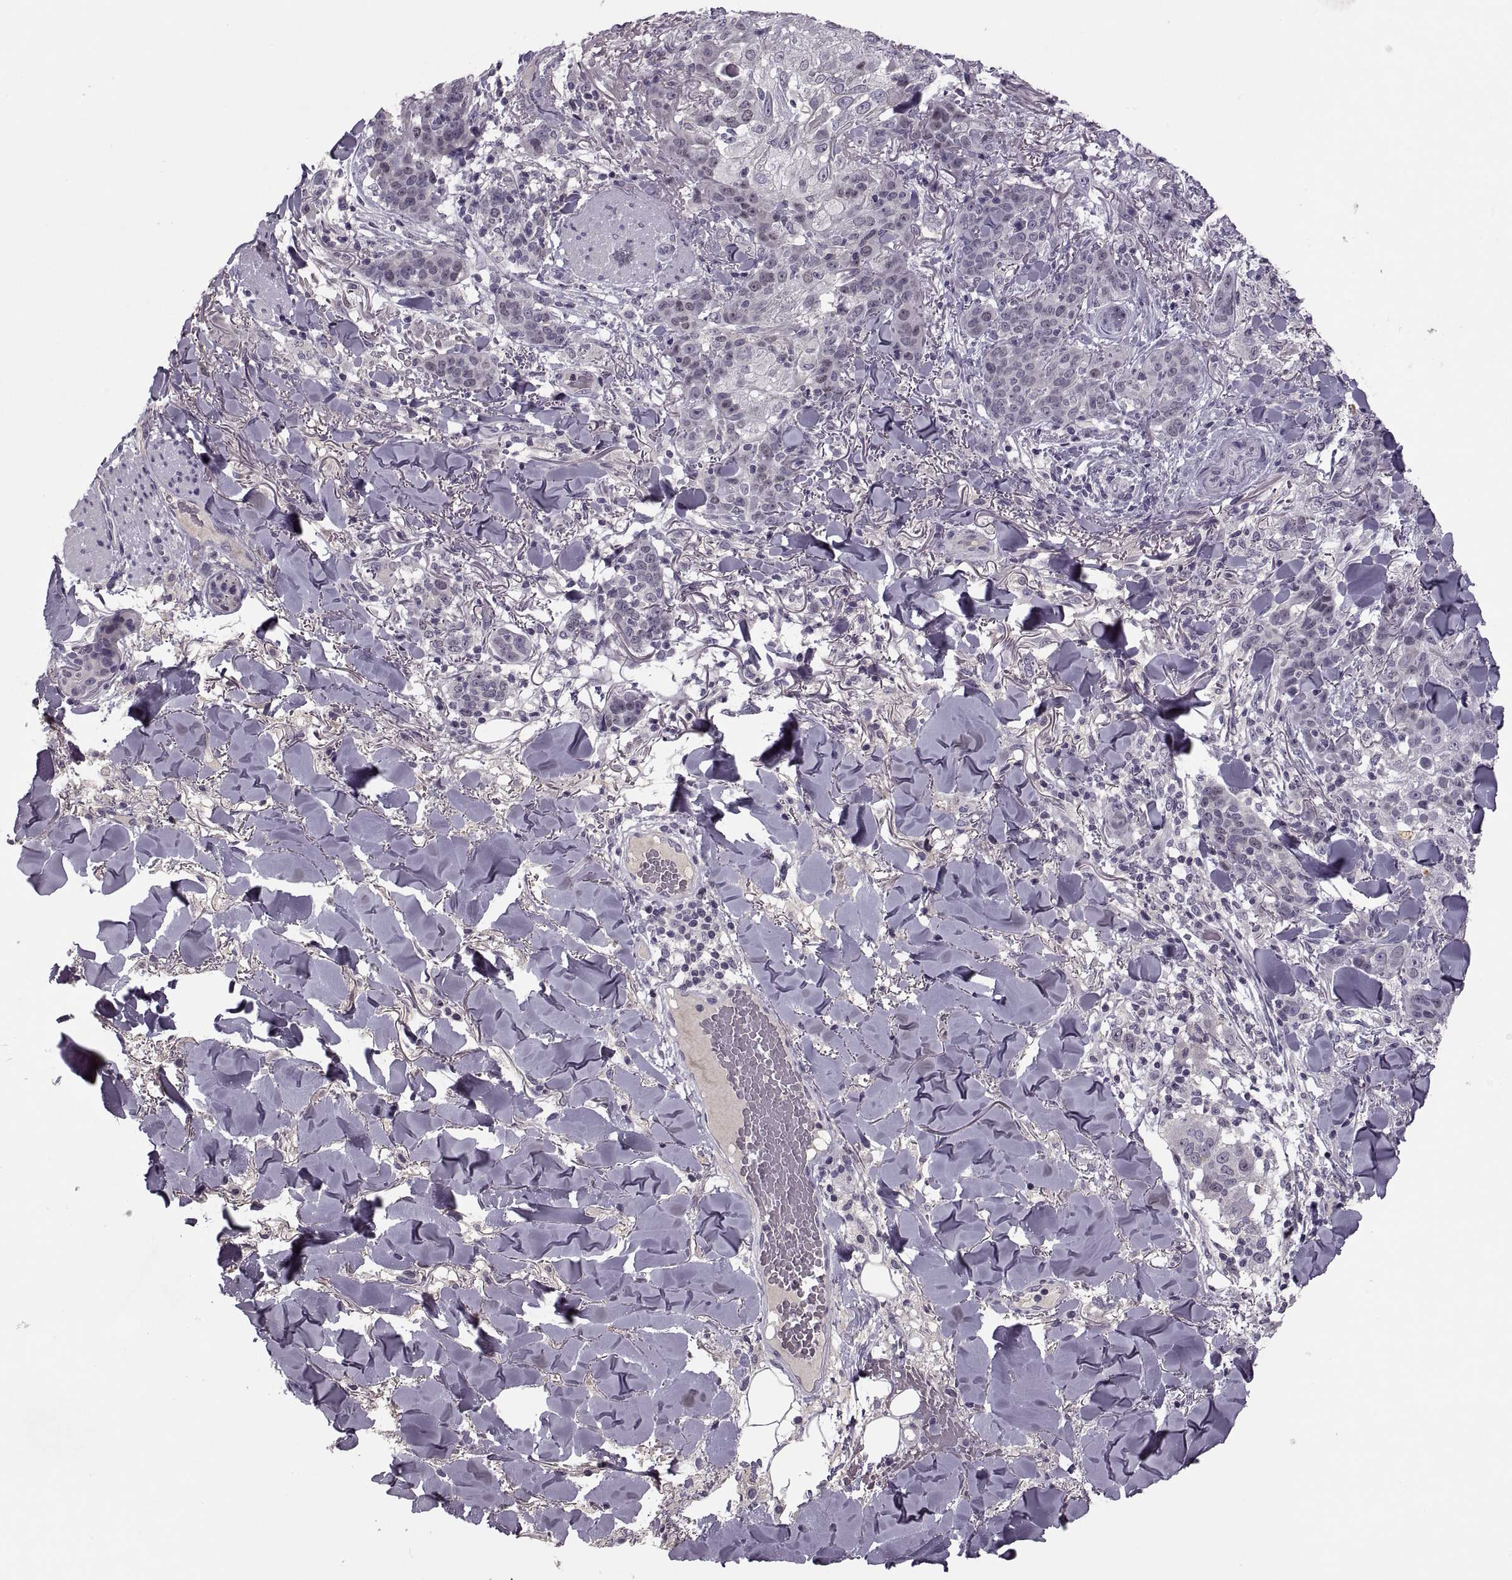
{"staining": {"intensity": "negative", "quantity": "none", "location": "none"}, "tissue": "skin cancer", "cell_type": "Tumor cells", "image_type": "cancer", "snomed": [{"axis": "morphology", "description": "Normal tissue, NOS"}, {"axis": "morphology", "description": "Squamous cell carcinoma, NOS"}, {"axis": "topography", "description": "Skin"}], "caption": "A histopathology image of human skin squamous cell carcinoma is negative for staining in tumor cells.", "gene": "CACNA1F", "patient": {"sex": "female", "age": 83}}